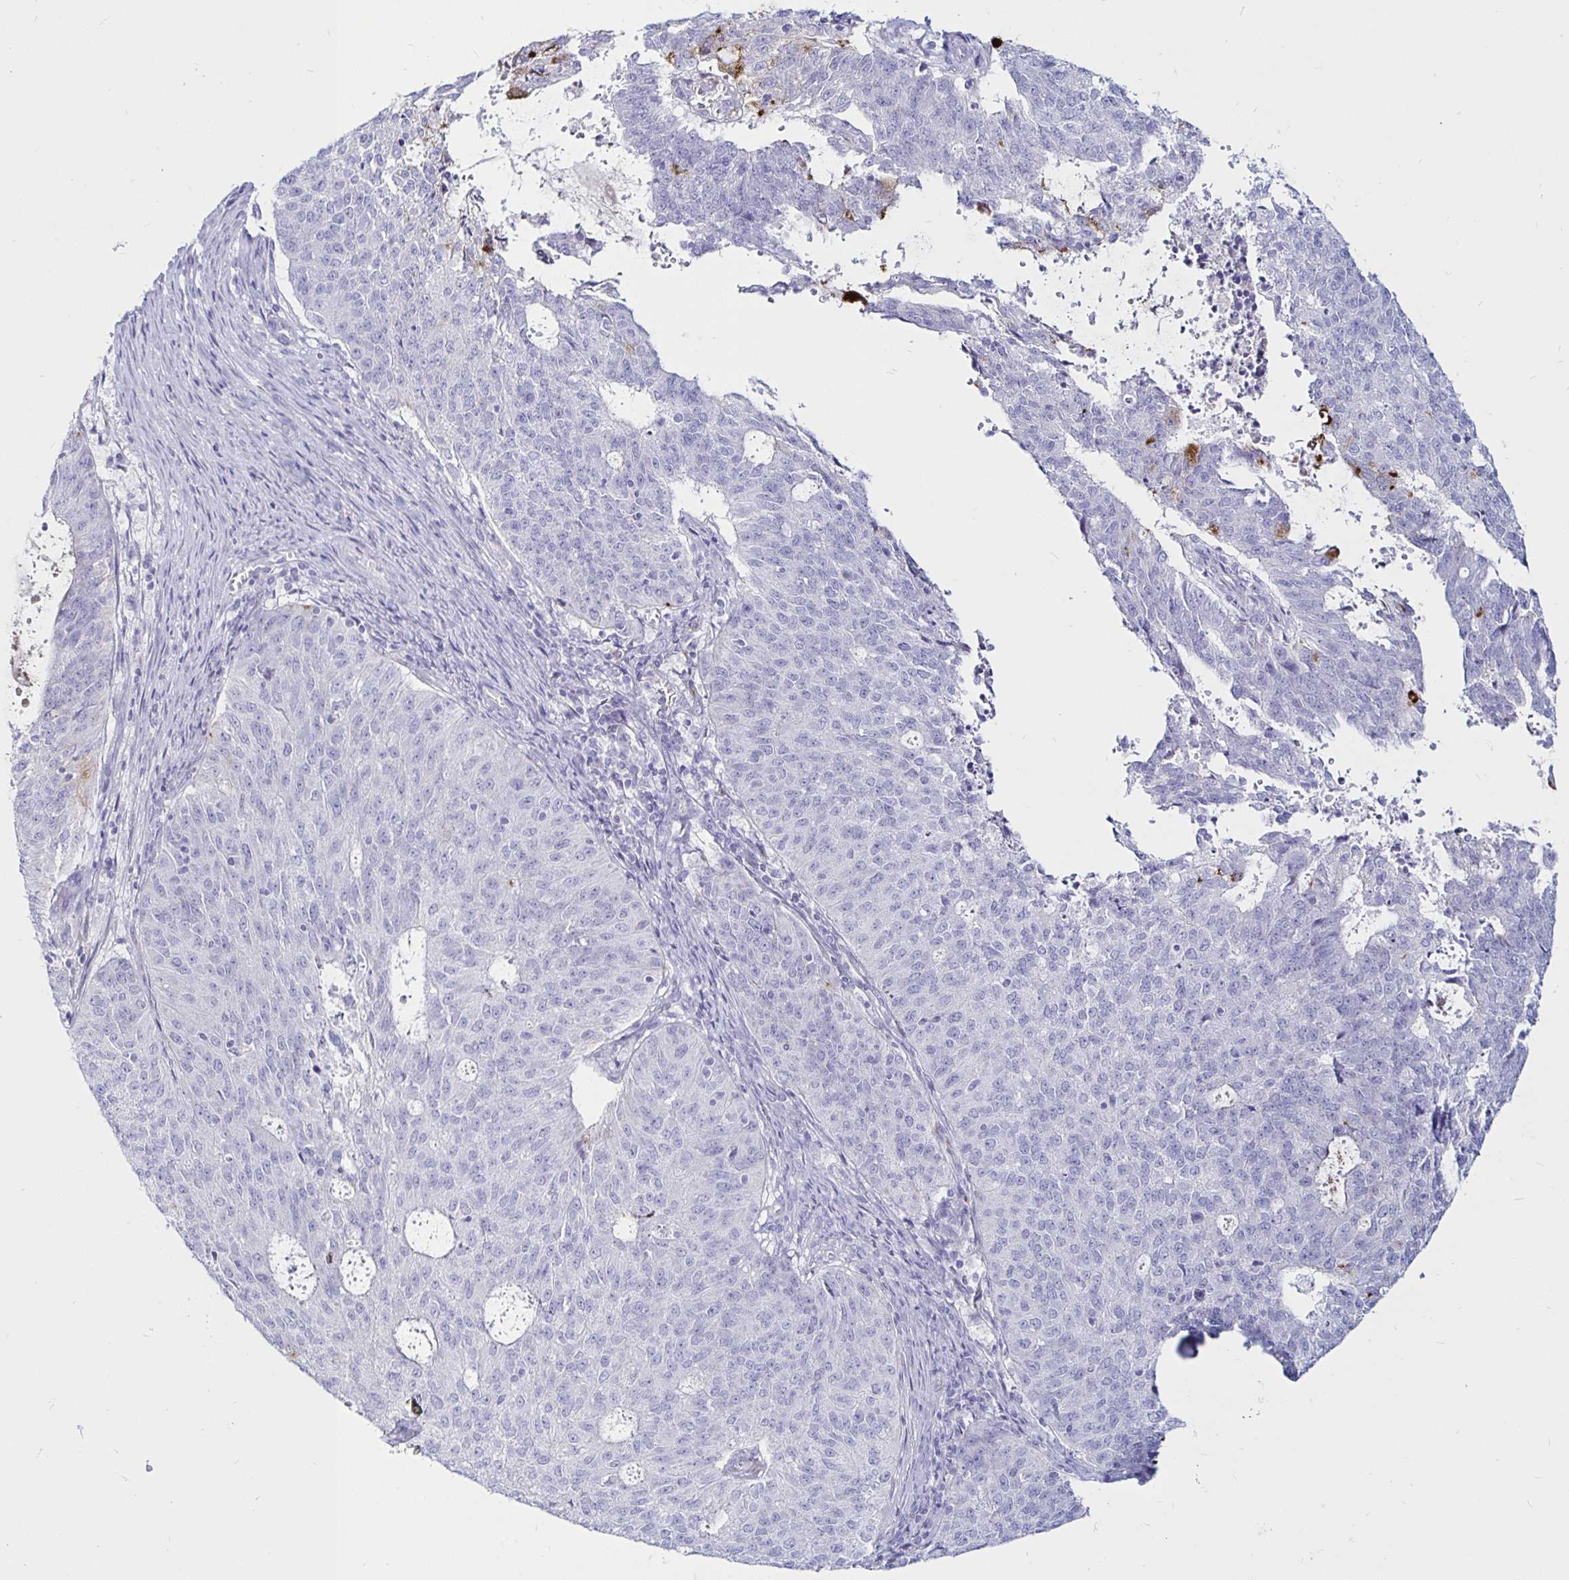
{"staining": {"intensity": "negative", "quantity": "none", "location": "none"}, "tissue": "endometrial cancer", "cell_type": "Tumor cells", "image_type": "cancer", "snomed": [{"axis": "morphology", "description": "Adenocarcinoma, NOS"}, {"axis": "topography", "description": "Endometrium"}], "caption": "DAB immunohistochemical staining of human endometrial adenocarcinoma exhibits no significant expression in tumor cells. (Brightfield microscopy of DAB (3,3'-diaminobenzidine) immunohistochemistry at high magnification).", "gene": "TIMP1", "patient": {"sex": "female", "age": 82}}